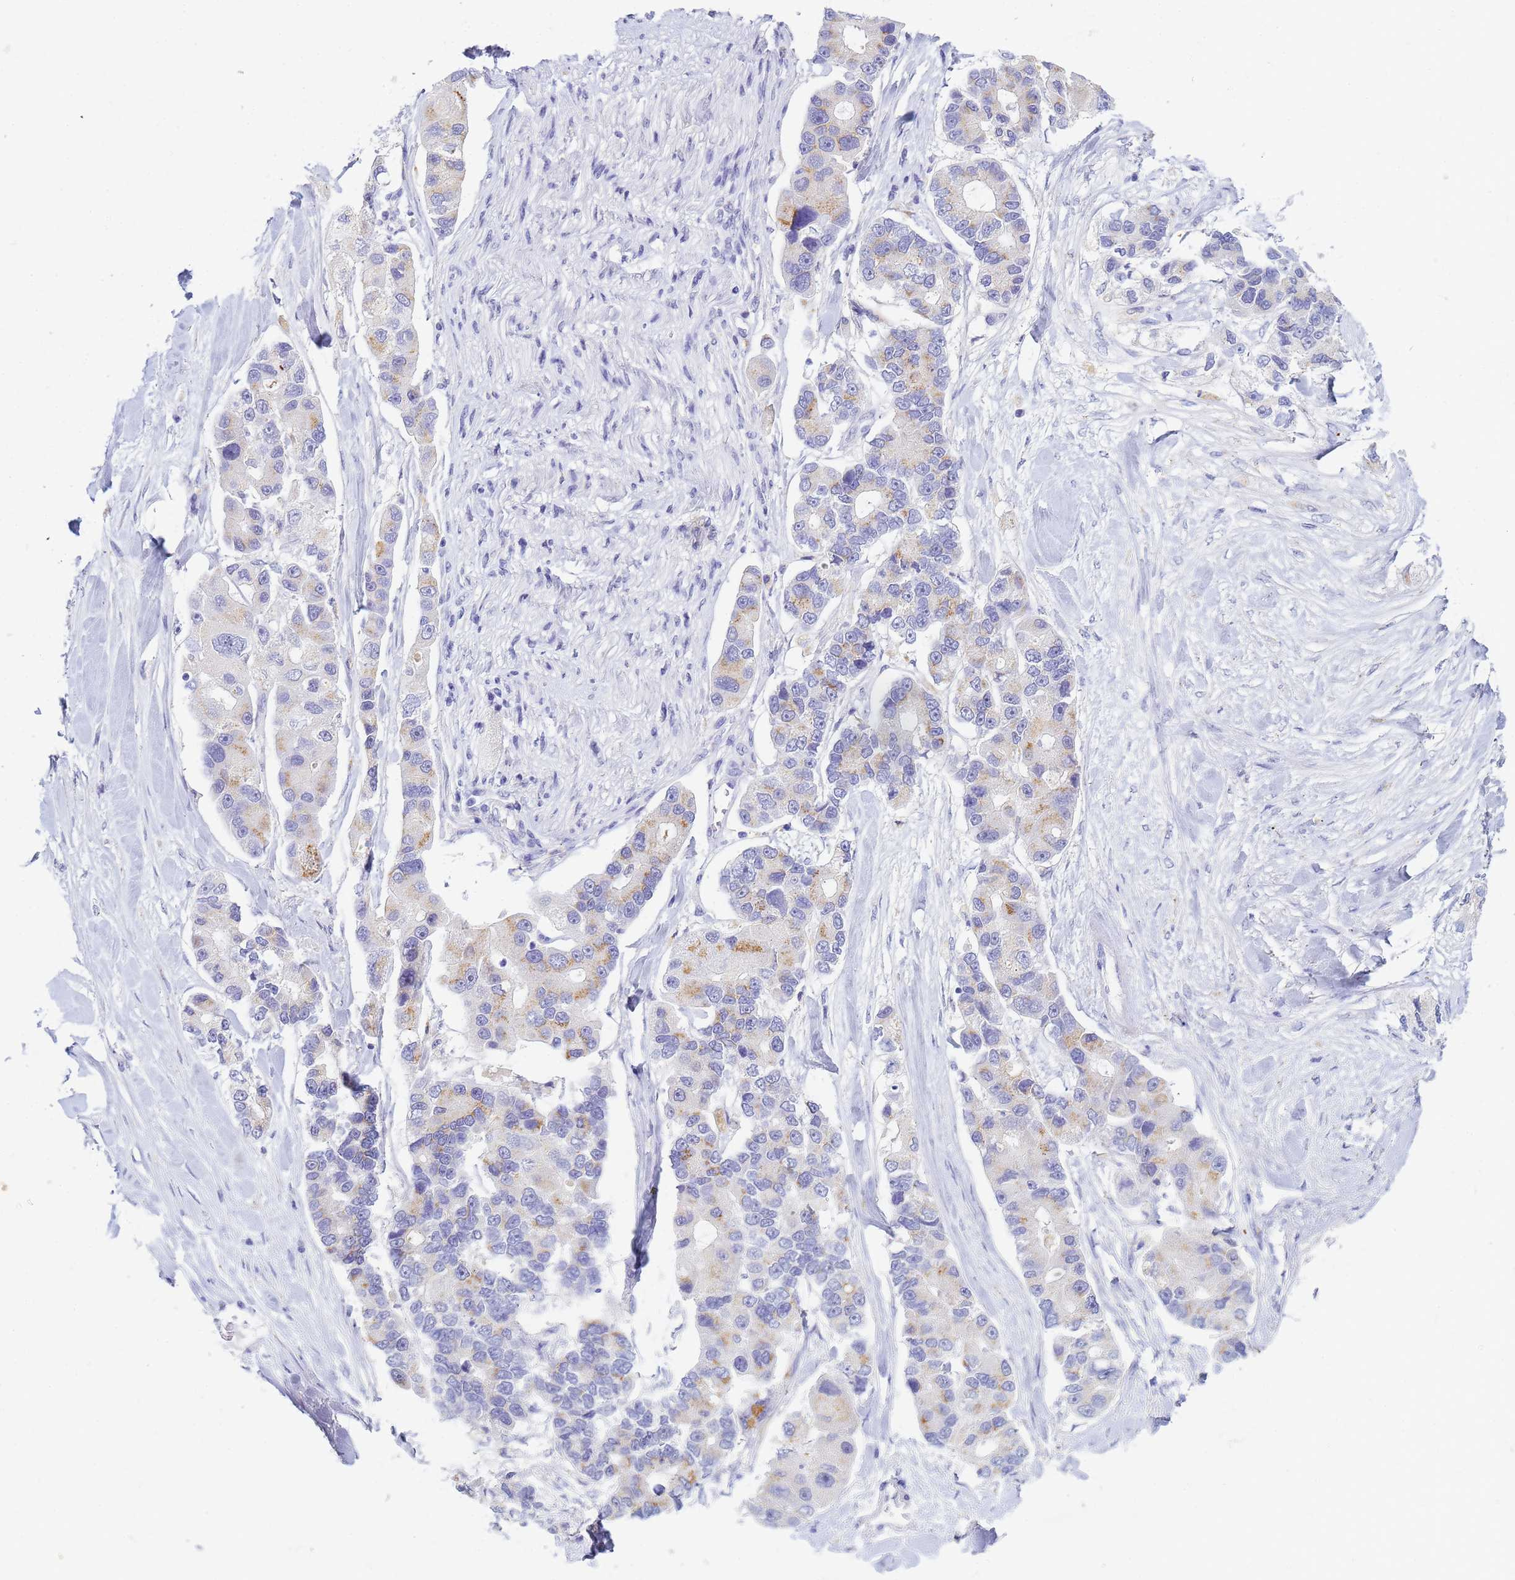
{"staining": {"intensity": "moderate", "quantity": "<25%", "location": "cytoplasmic/membranous"}, "tissue": "lung cancer", "cell_type": "Tumor cells", "image_type": "cancer", "snomed": [{"axis": "morphology", "description": "Adenocarcinoma, NOS"}, {"axis": "topography", "description": "Lung"}], "caption": "Protein staining displays moderate cytoplasmic/membranous staining in about <25% of tumor cells in lung cancer. The protein of interest is stained brown, and the nuclei are stained in blue (DAB IHC with brightfield microscopy, high magnification).", "gene": "B3GNT8", "patient": {"sex": "female", "age": 54}}